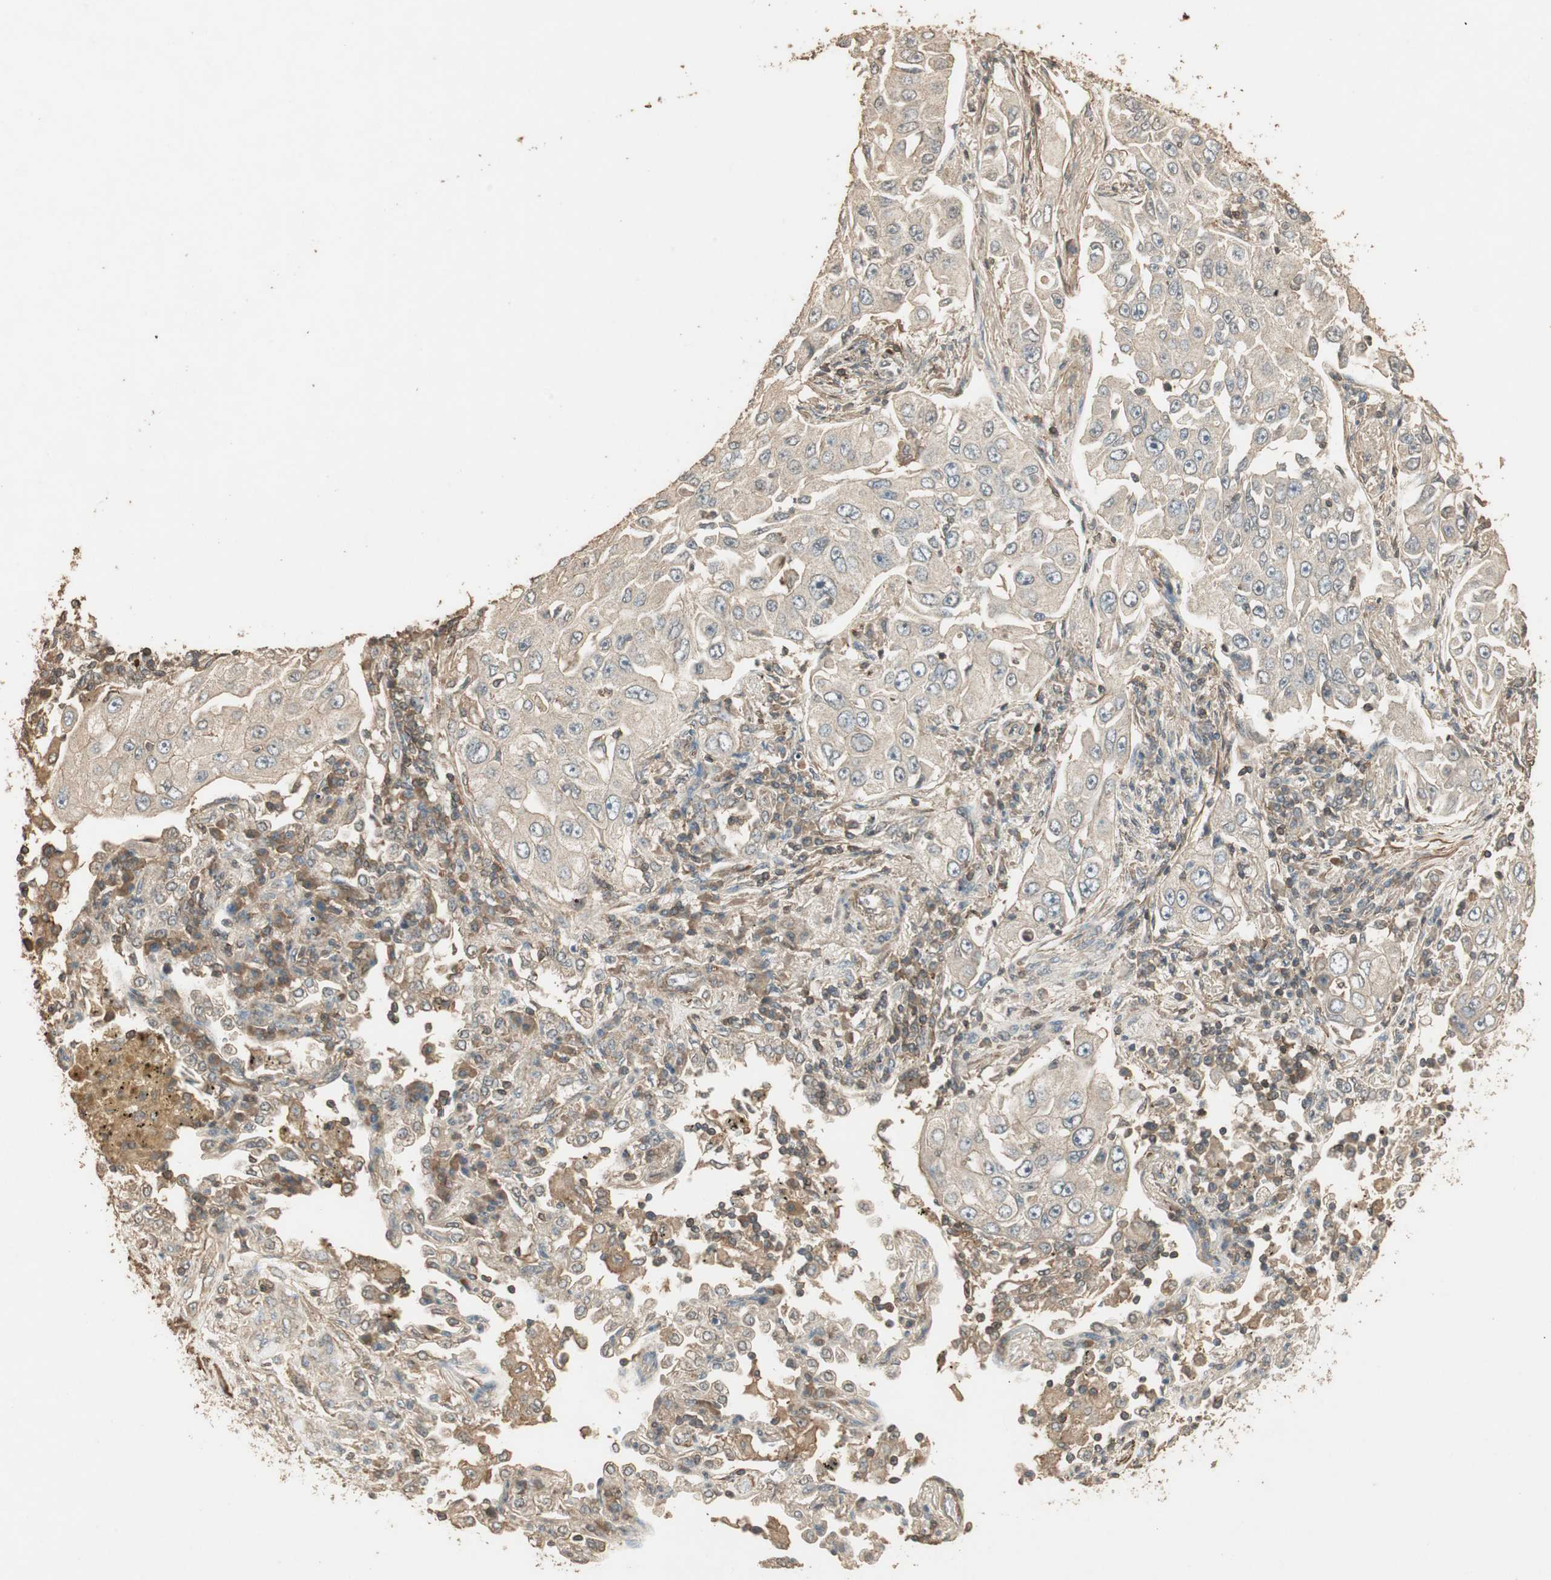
{"staining": {"intensity": "weak", "quantity": "<25%", "location": "cytoplasmic/membranous"}, "tissue": "lung cancer", "cell_type": "Tumor cells", "image_type": "cancer", "snomed": [{"axis": "morphology", "description": "Adenocarcinoma, NOS"}, {"axis": "topography", "description": "Lung"}], "caption": "Tumor cells are negative for brown protein staining in lung cancer.", "gene": "USP2", "patient": {"sex": "male", "age": 84}}